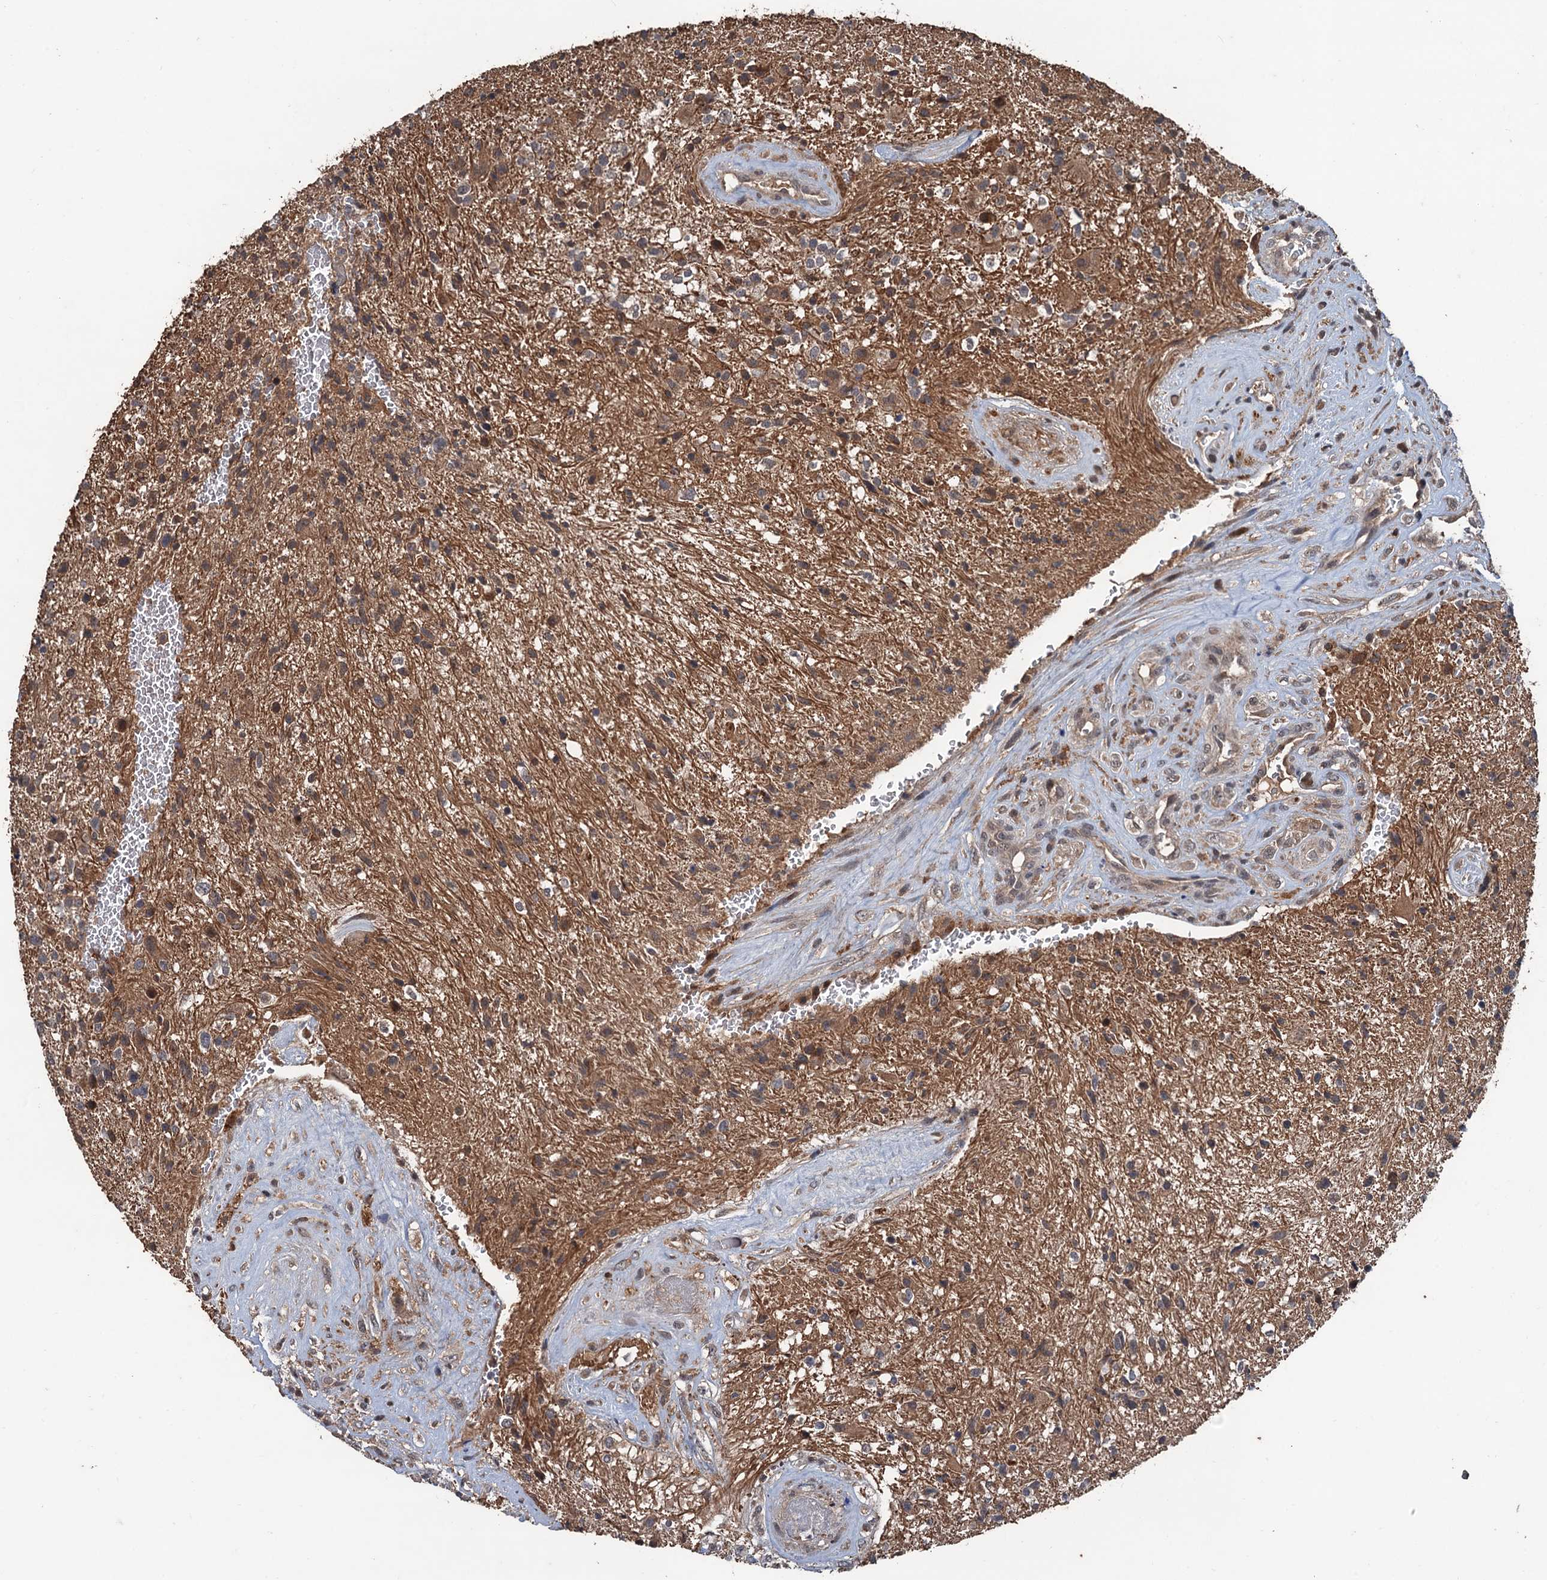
{"staining": {"intensity": "moderate", "quantity": "<25%", "location": "cytoplasmic/membranous"}, "tissue": "glioma", "cell_type": "Tumor cells", "image_type": "cancer", "snomed": [{"axis": "morphology", "description": "Glioma, malignant, High grade"}, {"axis": "topography", "description": "Brain"}], "caption": "A histopathology image showing moderate cytoplasmic/membranous expression in approximately <25% of tumor cells in glioma, as visualized by brown immunohistochemical staining.", "gene": "ZNF438", "patient": {"sex": "male", "age": 56}}